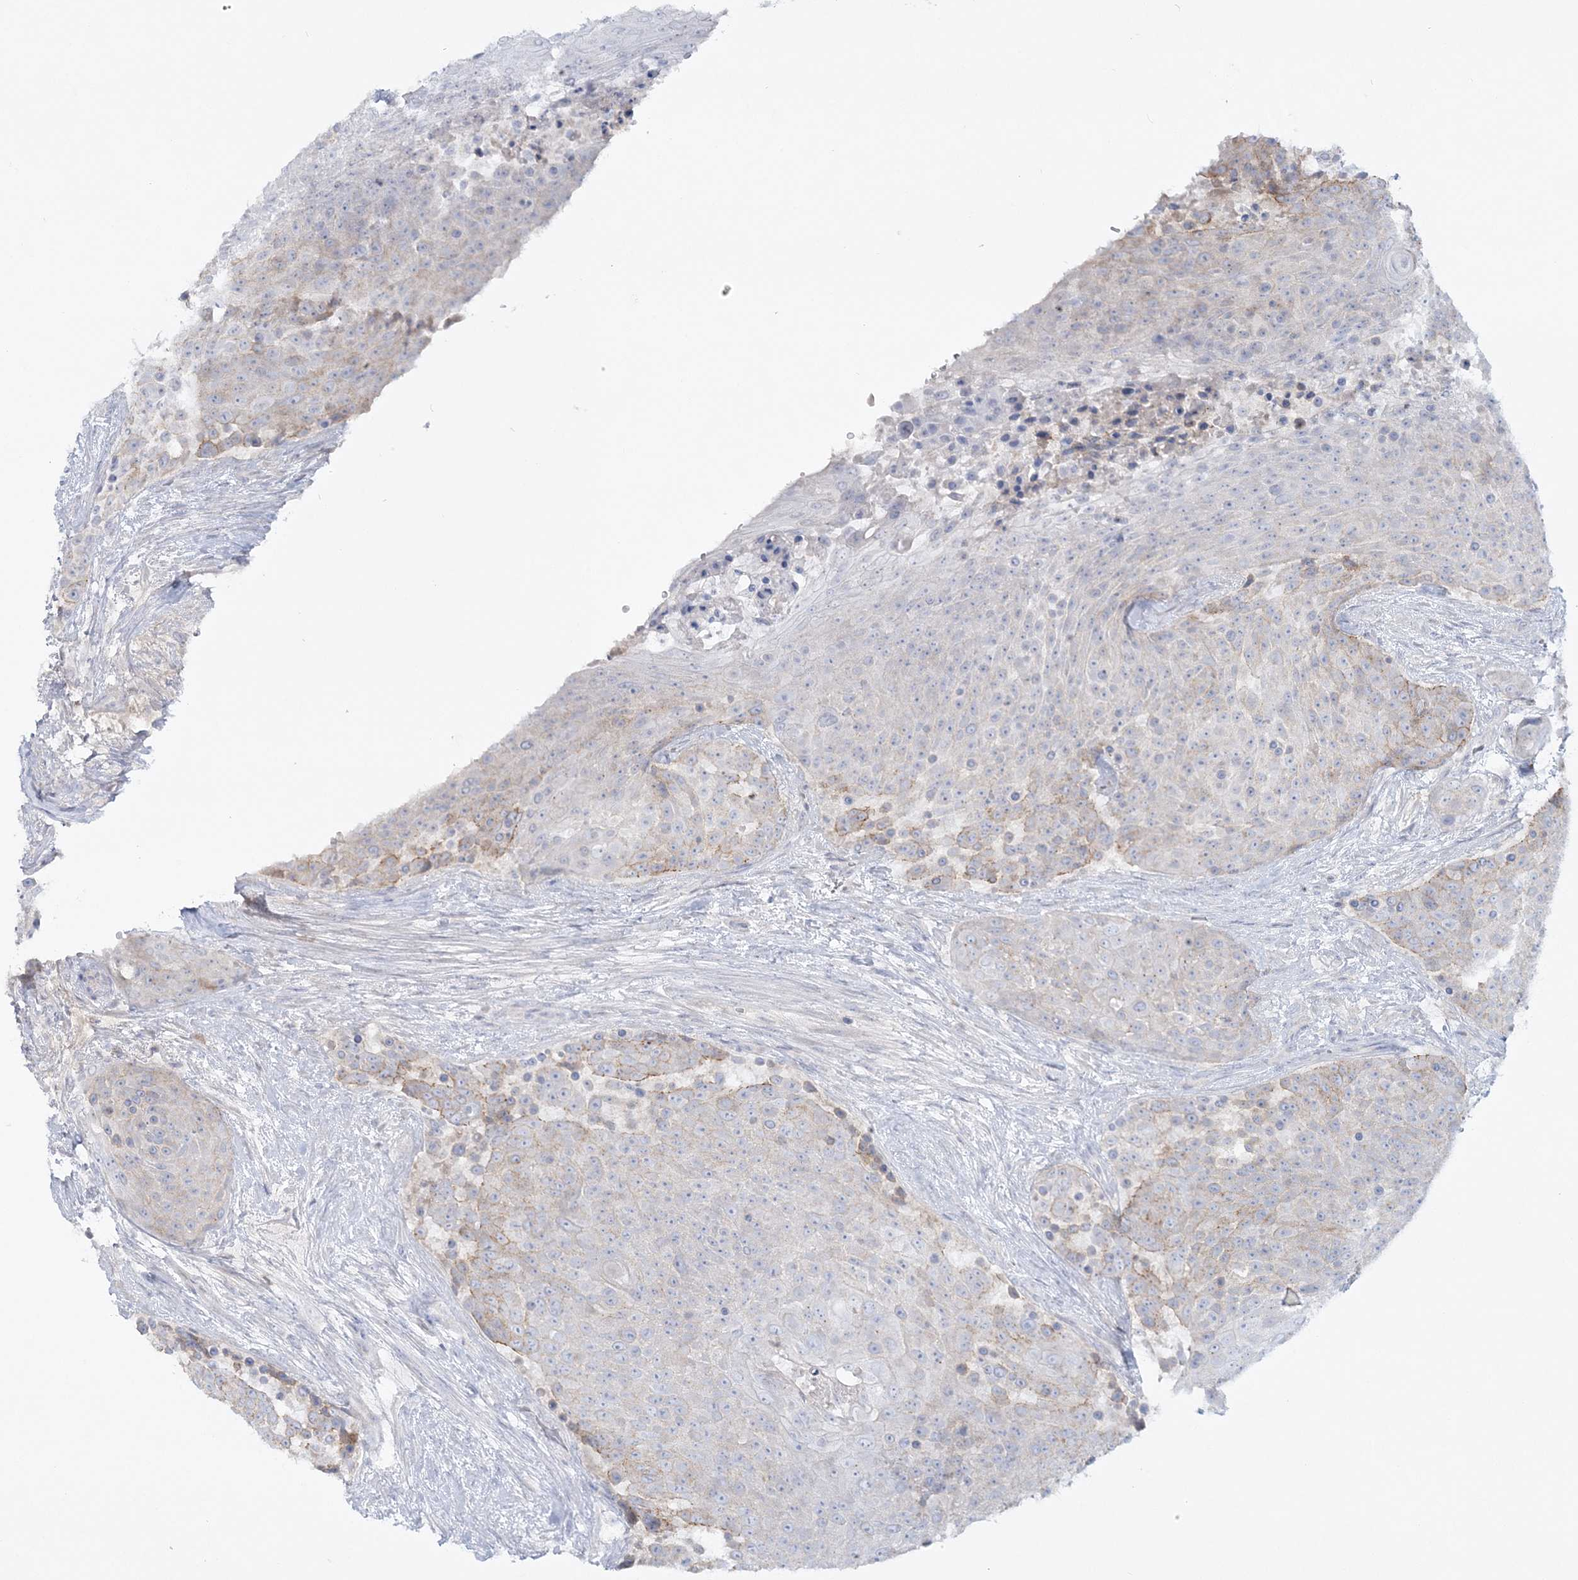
{"staining": {"intensity": "weak", "quantity": "<25%", "location": "cytoplasmic/membranous"}, "tissue": "urothelial cancer", "cell_type": "Tumor cells", "image_type": "cancer", "snomed": [{"axis": "morphology", "description": "Urothelial carcinoma, High grade"}, {"axis": "topography", "description": "Urinary bladder"}], "caption": "Tumor cells are negative for protein expression in human urothelial cancer.", "gene": "WDSUB1", "patient": {"sex": "female", "age": 63}}